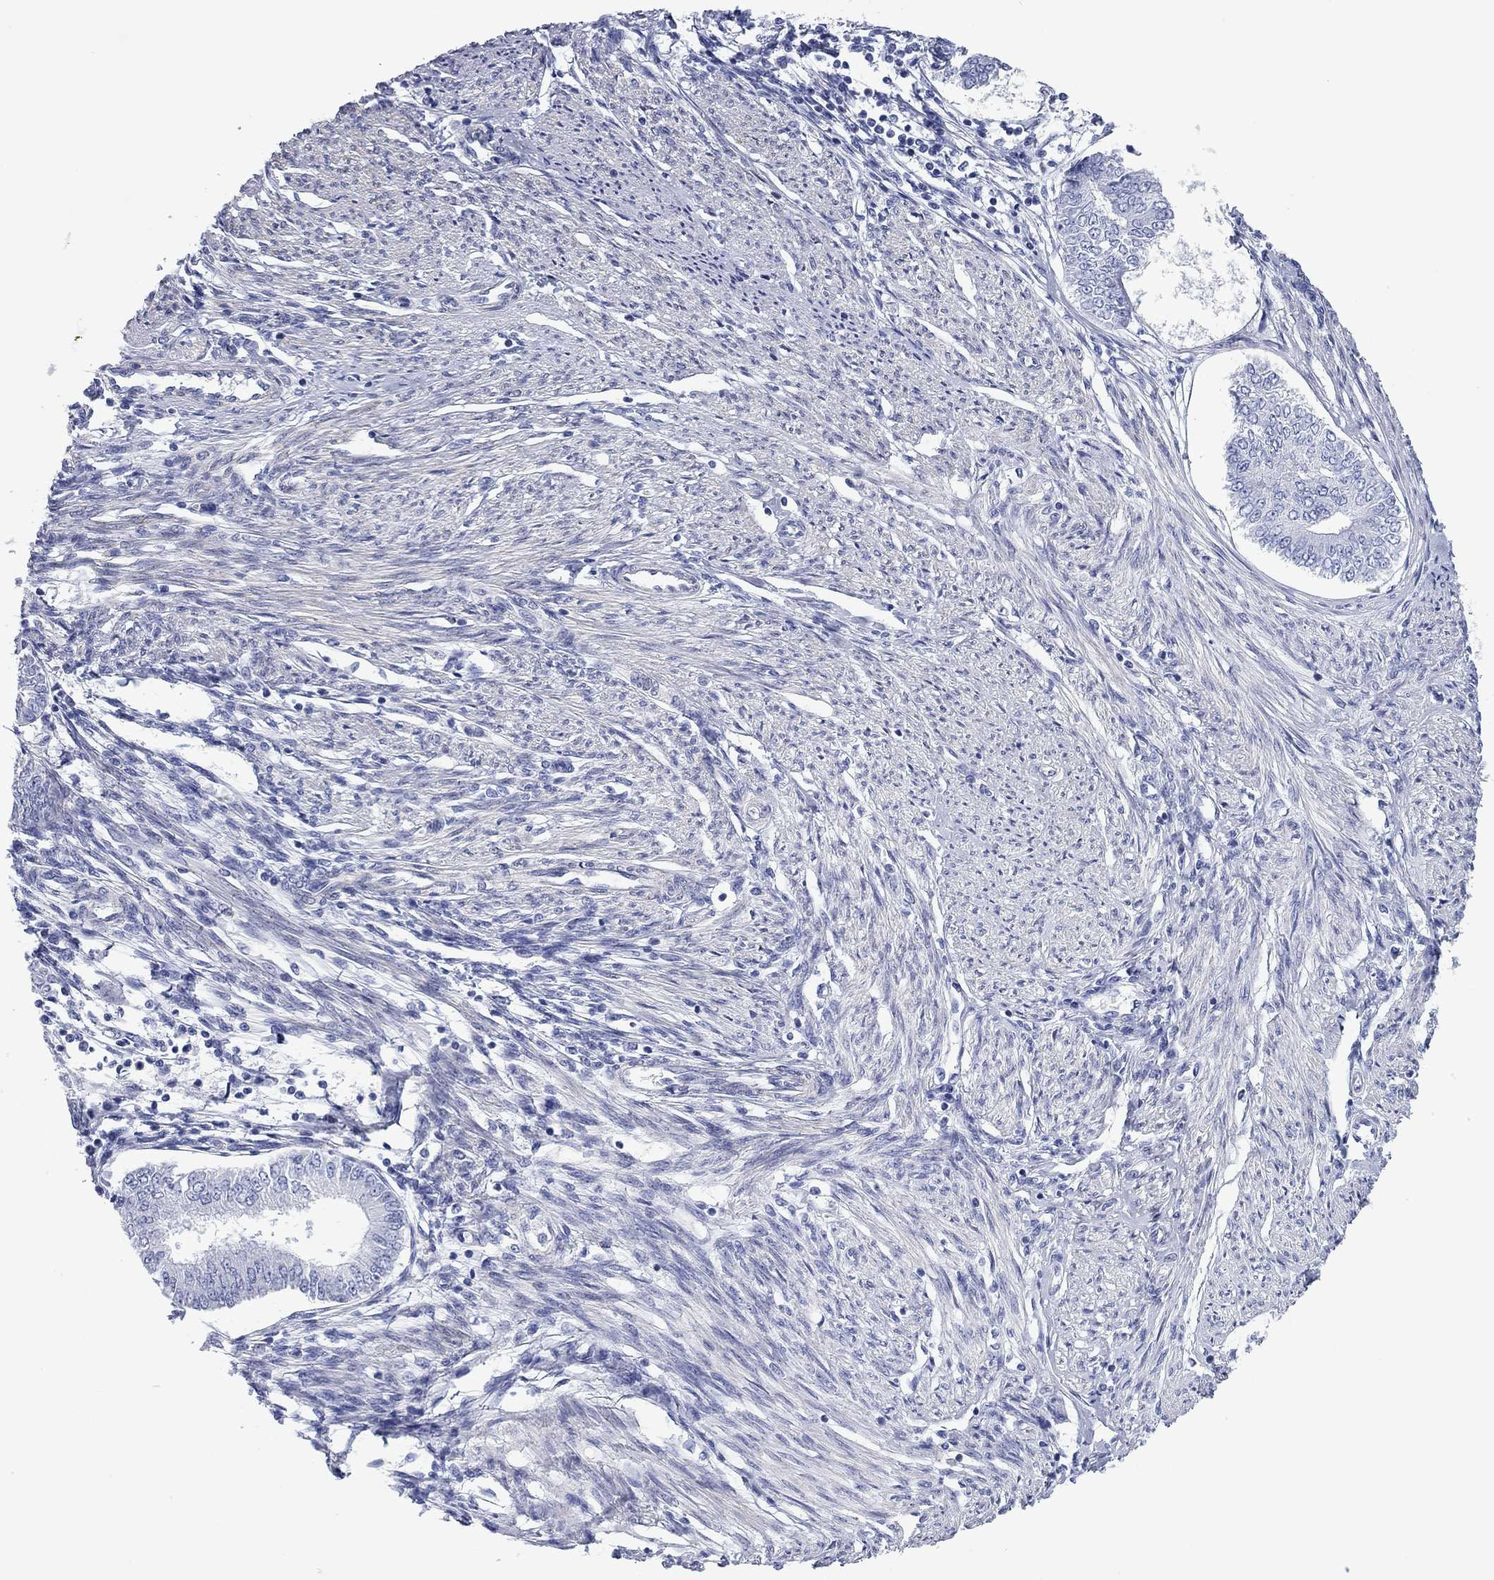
{"staining": {"intensity": "negative", "quantity": "none", "location": "none"}, "tissue": "endometrial cancer", "cell_type": "Tumor cells", "image_type": "cancer", "snomed": [{"axis": "morphology", "description": "Adenocarcinoma, NOS"}, {"axis": "topography", "description": "Endometrium"}], "caption": "High magnification brightfield microscopy of endometrial cancer stained with DAB (brown) and counterstained with hematoxylin (blue): tumor cells show no significant staining. The staining was performed using DAB to visualize the protein expression in brown, while the nuclei were stained in blue with hematoxylin (Magnification: 20x).", "gene": "CHI3L2", "patient": {"sex": "female", "age": 68}}